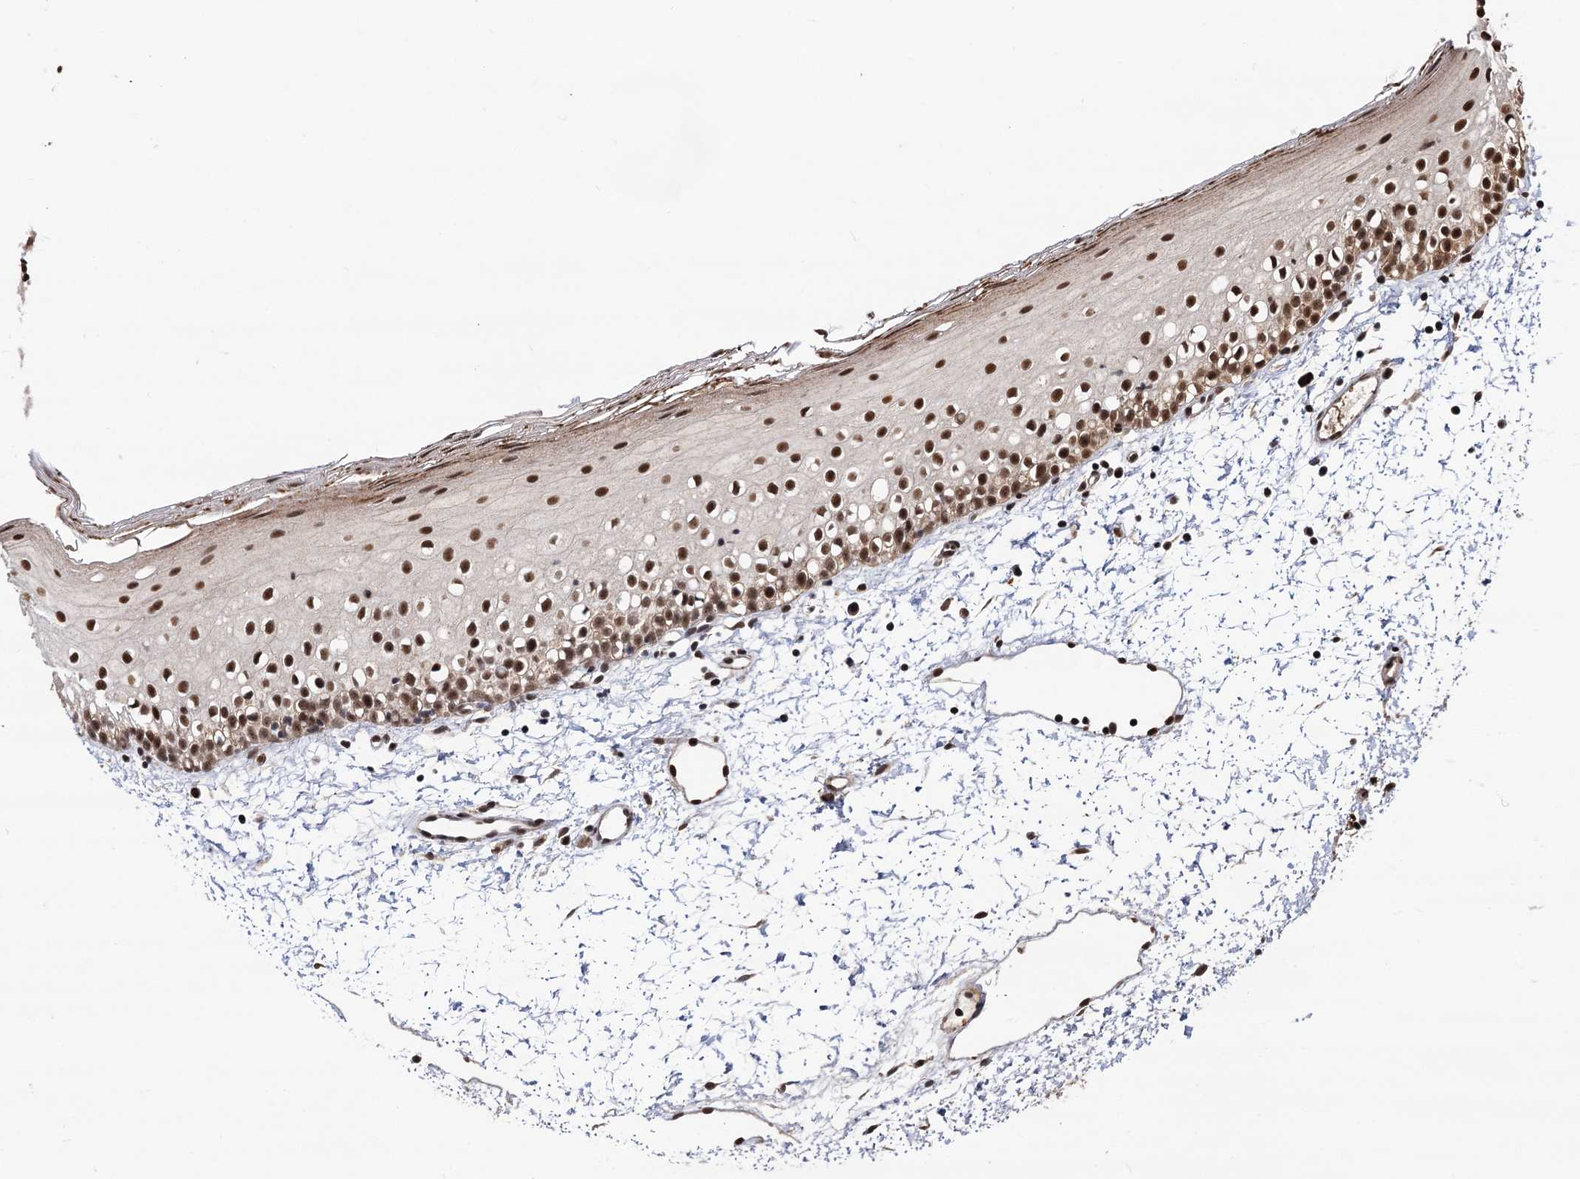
{"staining": {"intensity": "strong", "quantity": ">75%", "location": "nuclear"}, "tissue": "oral mucosa", "cell_type": "Squamous epithelial cells", "image_type": "normal", "snomed": [{"axis": "morphology", "description": "Normal tissue, NOS"}, {"axis": "topography", "description": "Oral tissue"}], "caption": "Oral mucosa stained with IHC reveals strong nuclear expression in approximately >75% of squamous epithelial cells. The staining is performed using DAB brown chromogen to label protein expression. The nuclei are counter-stained blue using hematoxylin.", "gene": "SFSWAP", "patient": {"sex": "male", "age": 28}}